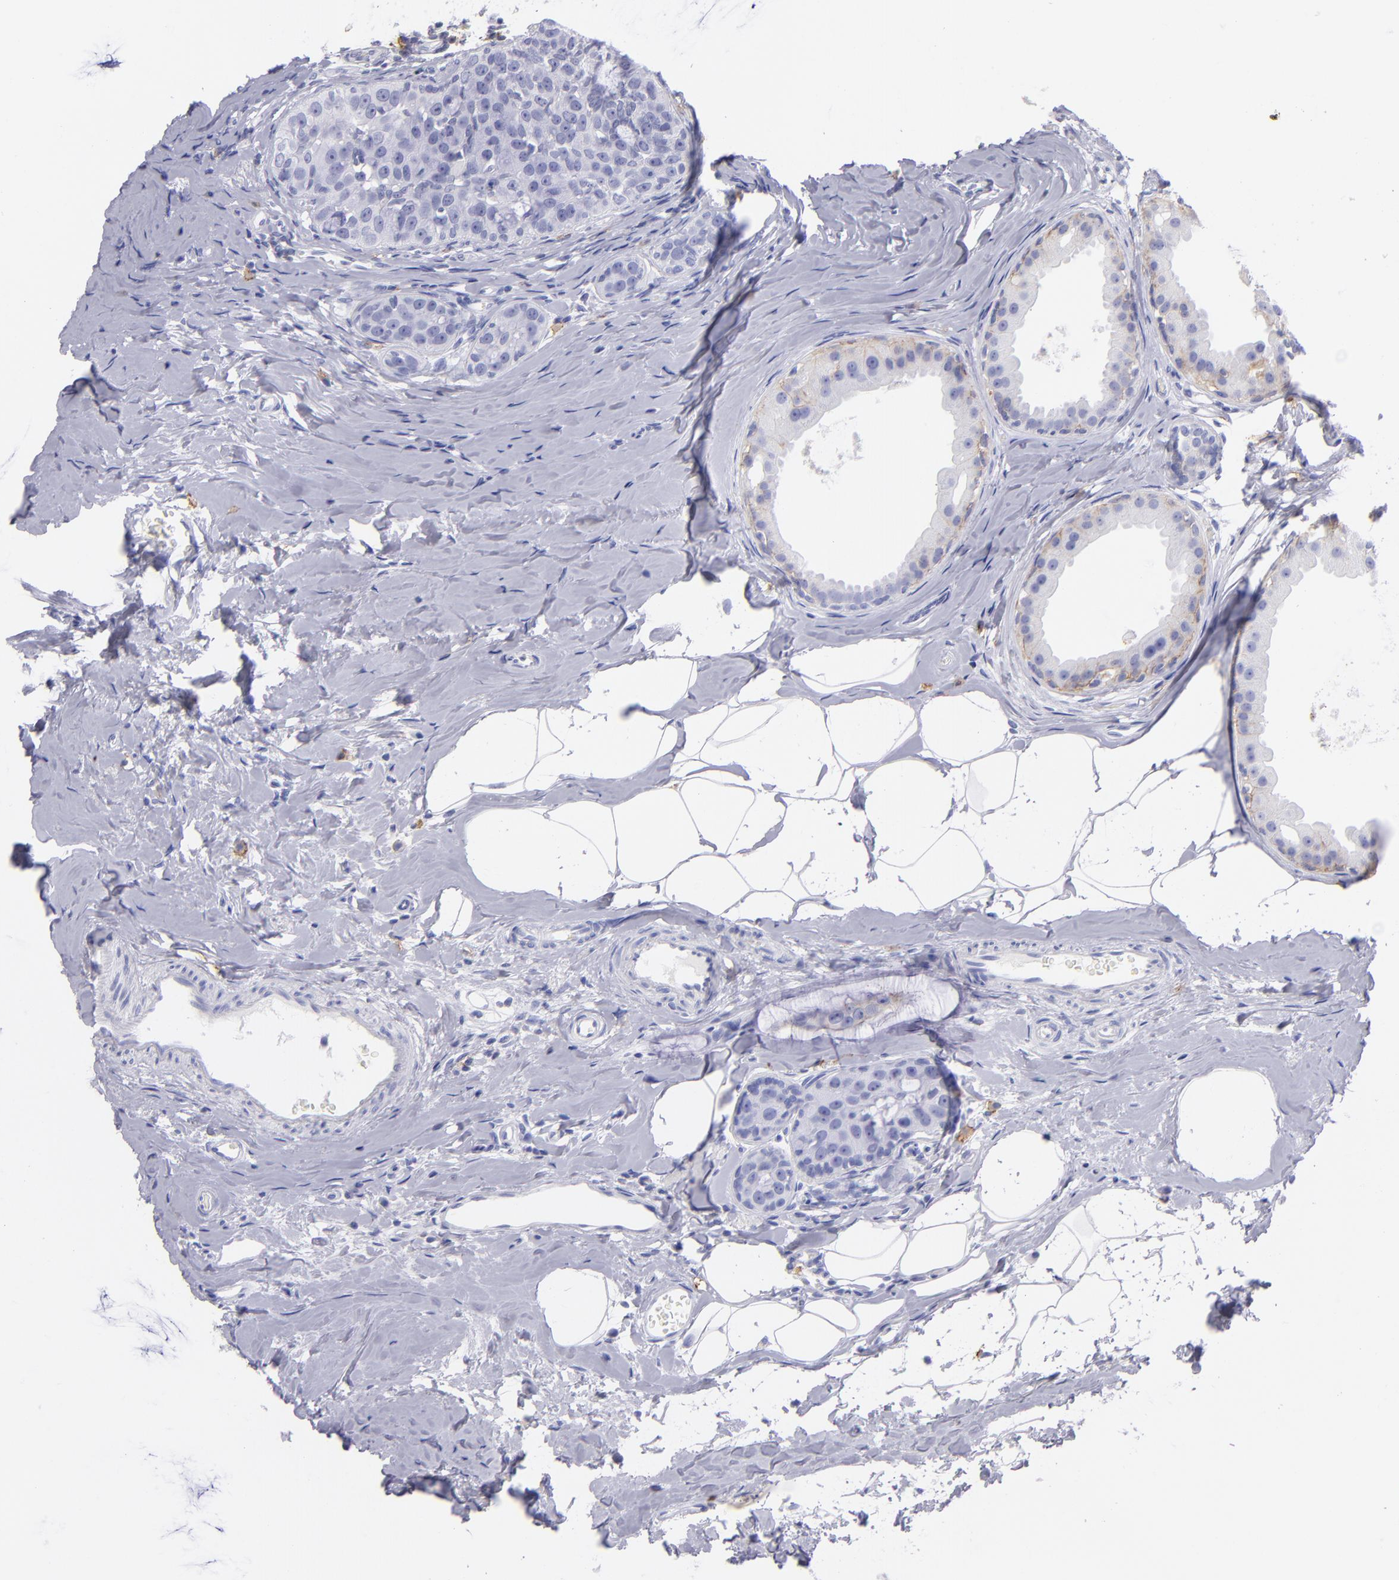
{"staining": {"intensity": "negative", "quantity": "none", "location": "none"}, "tissue": "breast cancer", "cell_type": "Tumor cells", "image_type": "cancer", "snomed": [{"axis": "morphology", "description": "Normal tissue, NOS"}, {"axis": "morphology", "description": "Duct carcinoma"}, {"axis": "topography", "description": "Breast"}], "caption": "This is an IHC photomicrograph of human breast infiltrating ductal carcinoma. There is no staining in tumor cells.", "gene": "CD82", "patient": {"sex": "female", "age": 50}}